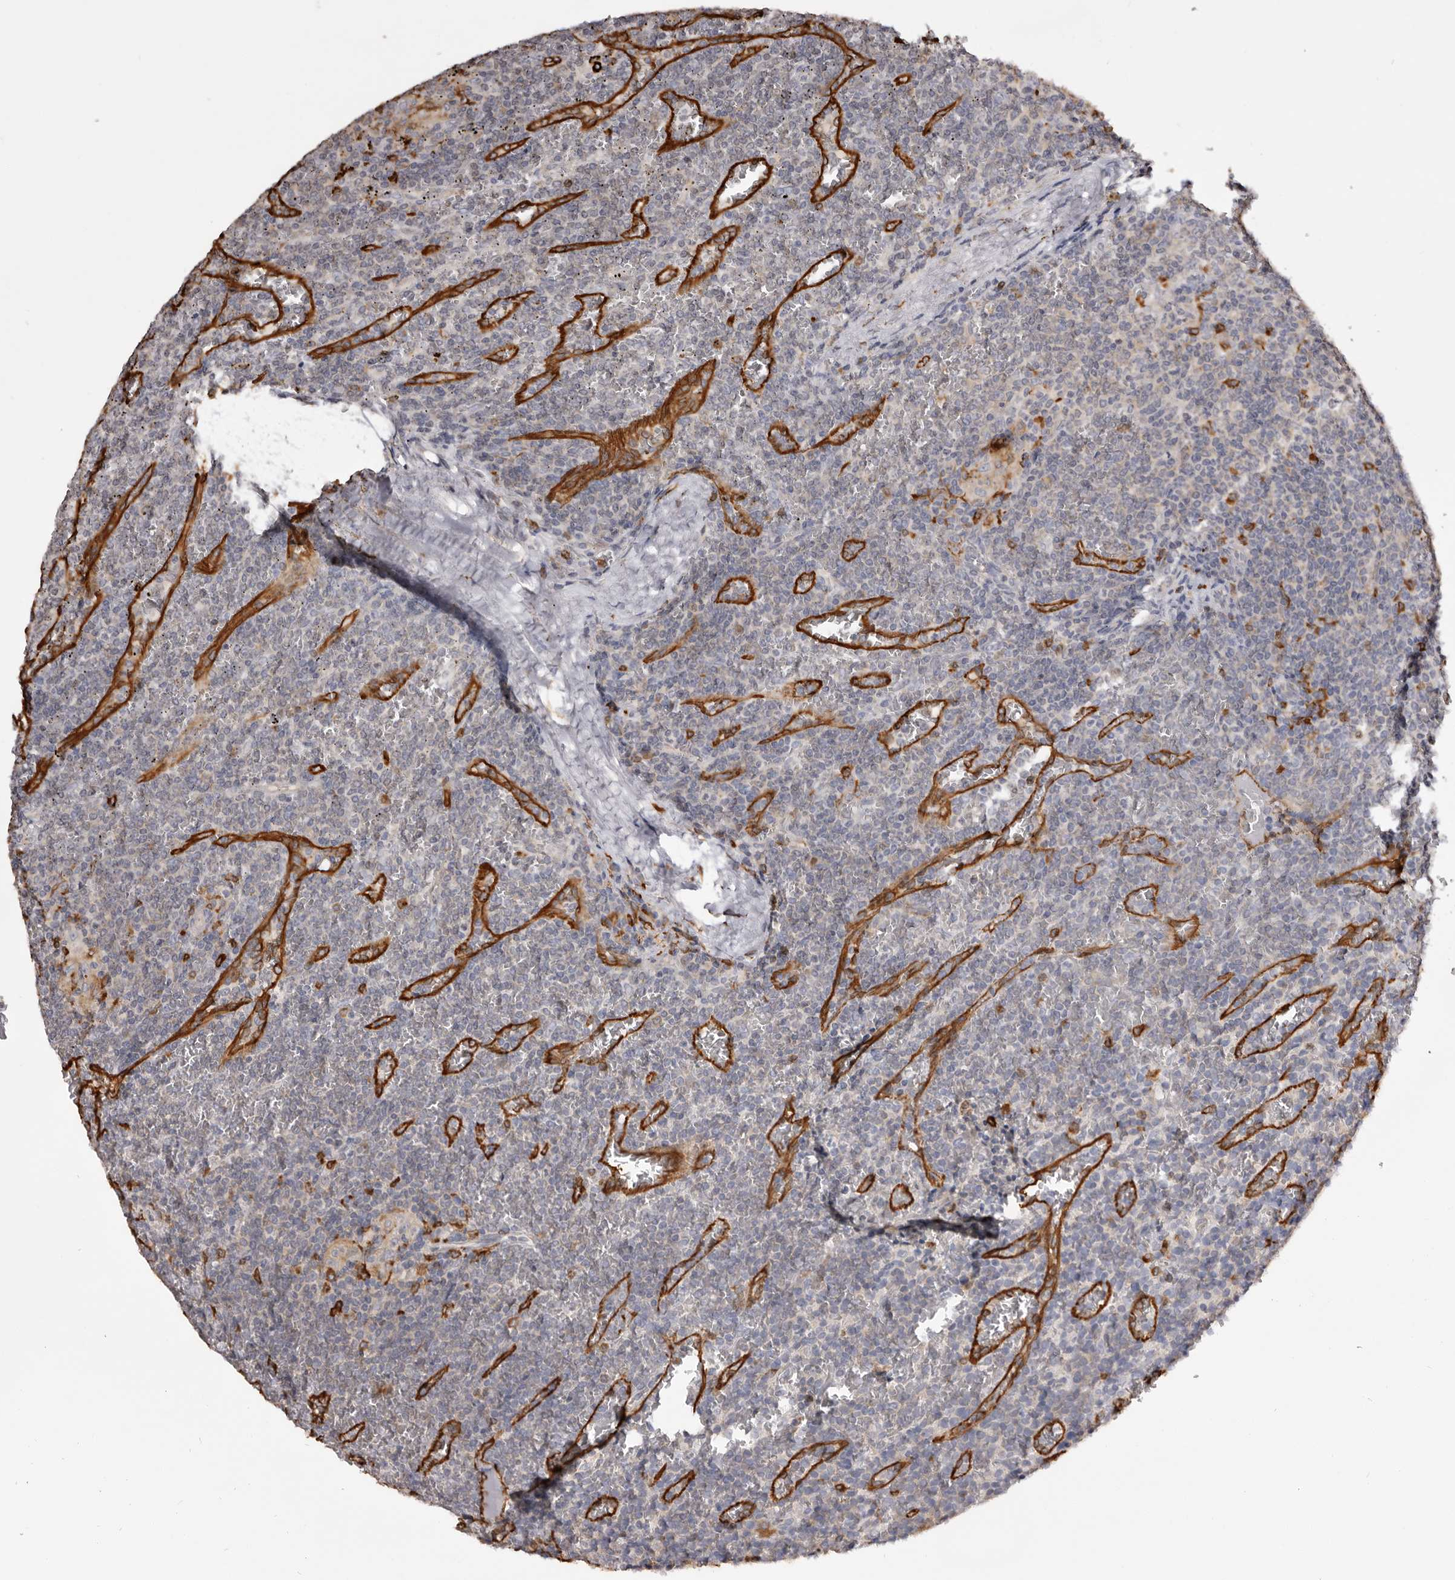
{"staining": {"intensity": "negative", "quantity": "none", "location": "none"}, "tissue": "lymphoma", "cell_type": "Tumor cells", "image_type": "cancer", "snomed": [{"axis": "morphology", "description": "Malignant lymphoma, non-Hodgkin's type, Low grade"}, {"axis": "topography", "description": "Spleen"}], "caption": "IHC of human low-grade malignant lymphoma, non-Hodgkin's type reveals no staining in tumor cells.", "gene": "TNNI1", "patient": {"sex": "female", "age": 19}}